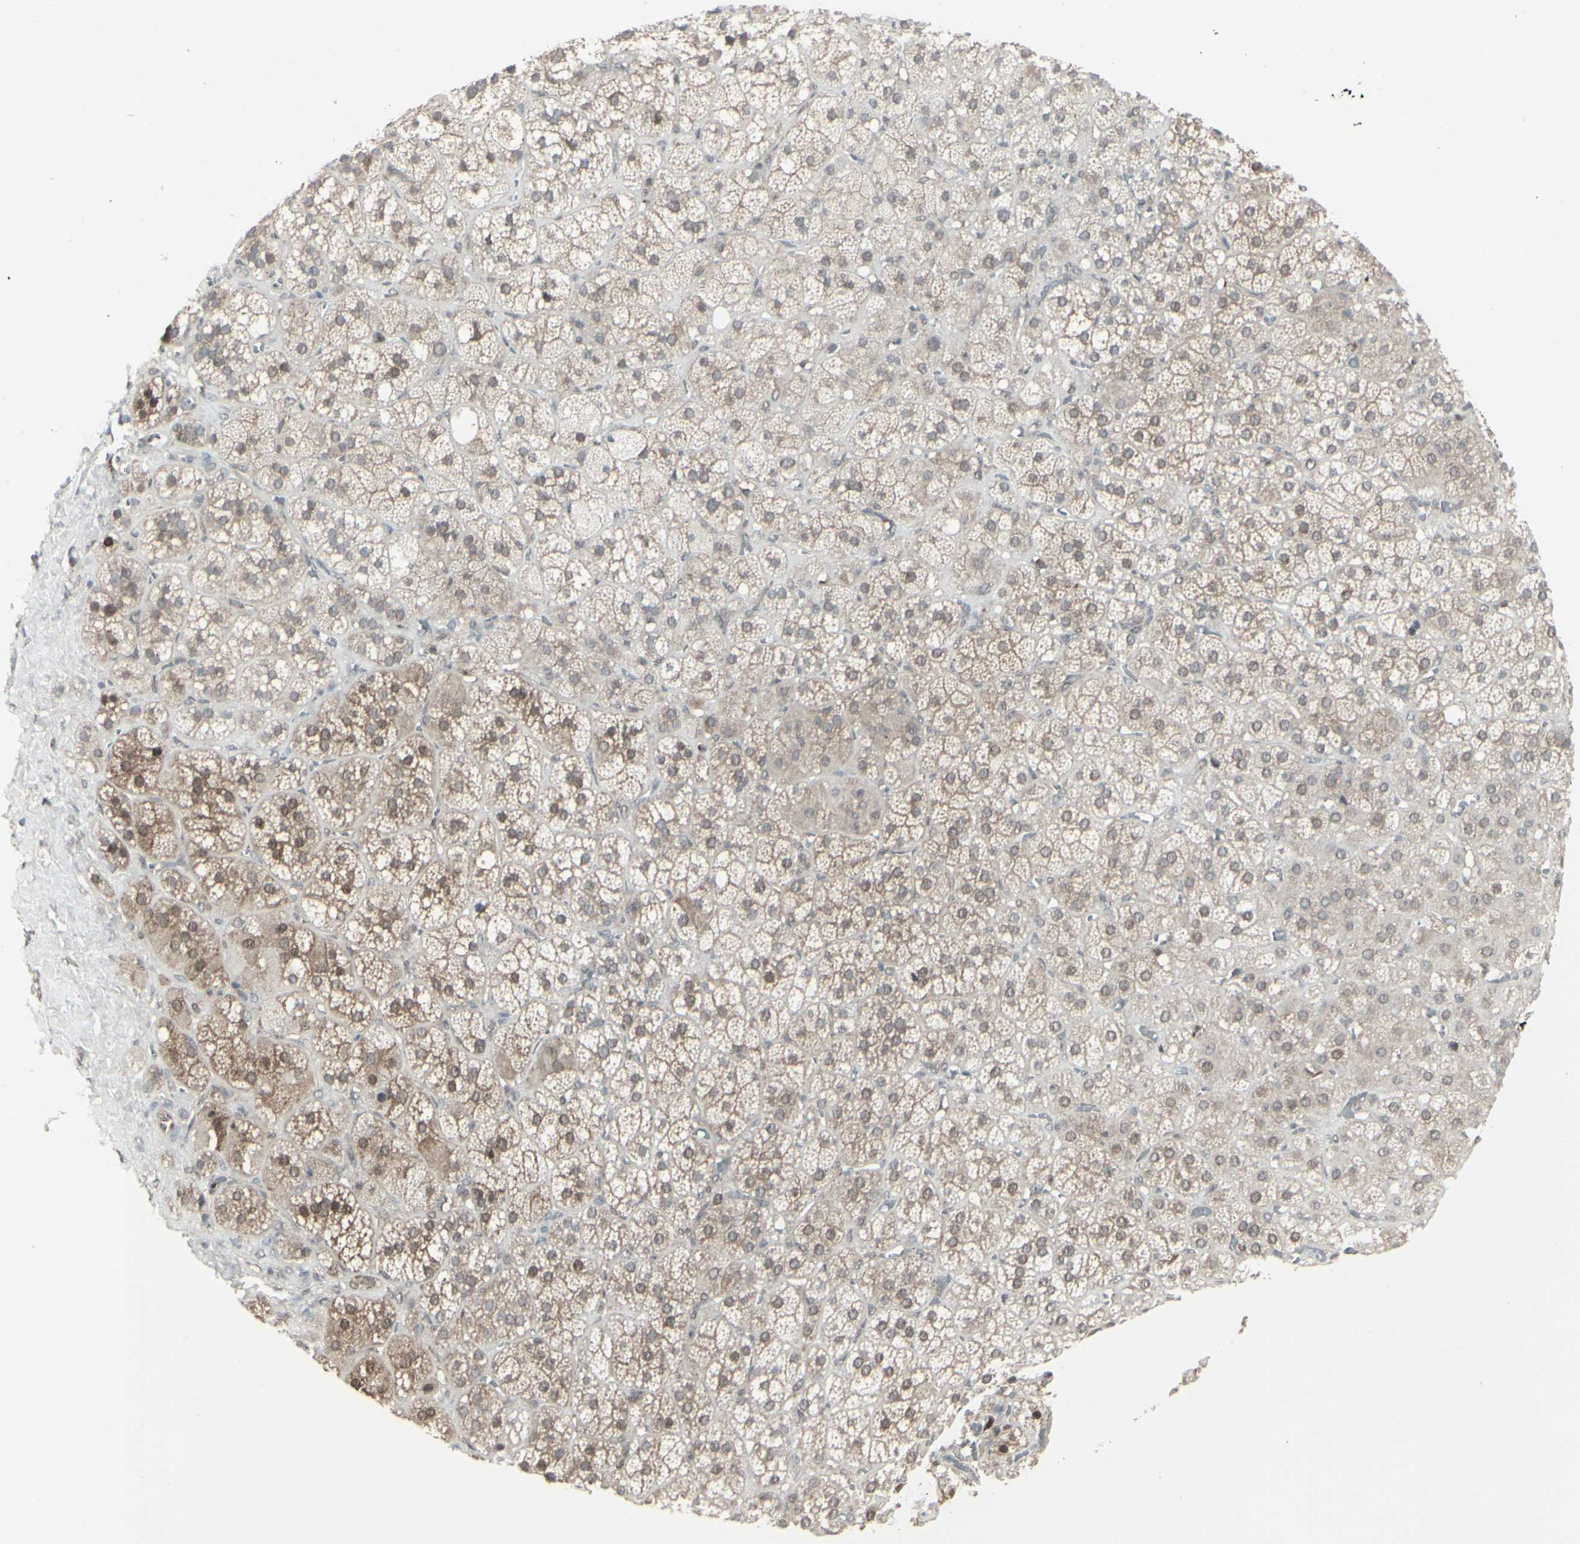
{"staining": {"intensity": "weak", "quantity": ">75%", "location": "cytoplasmic/membranous"}, "tissue": "adrenal gland", "cell_type": "Glandular cells", "image_type": "normal", "snomed": [{"axis": "morphology", "description": "Normal tissue, NOS"}, {"axis": "topography", "description": "Adrenal gland"}], "caption": "A low amount of weak cytoplasmic/membranous positivity is appreciated in approximately >75% of glandular cells in benign adrenal gland. (DAB IHC with brightfield microscopy, high magnification).", "gene": "CD33", "patient": {"sex": "female", "age": 71}}